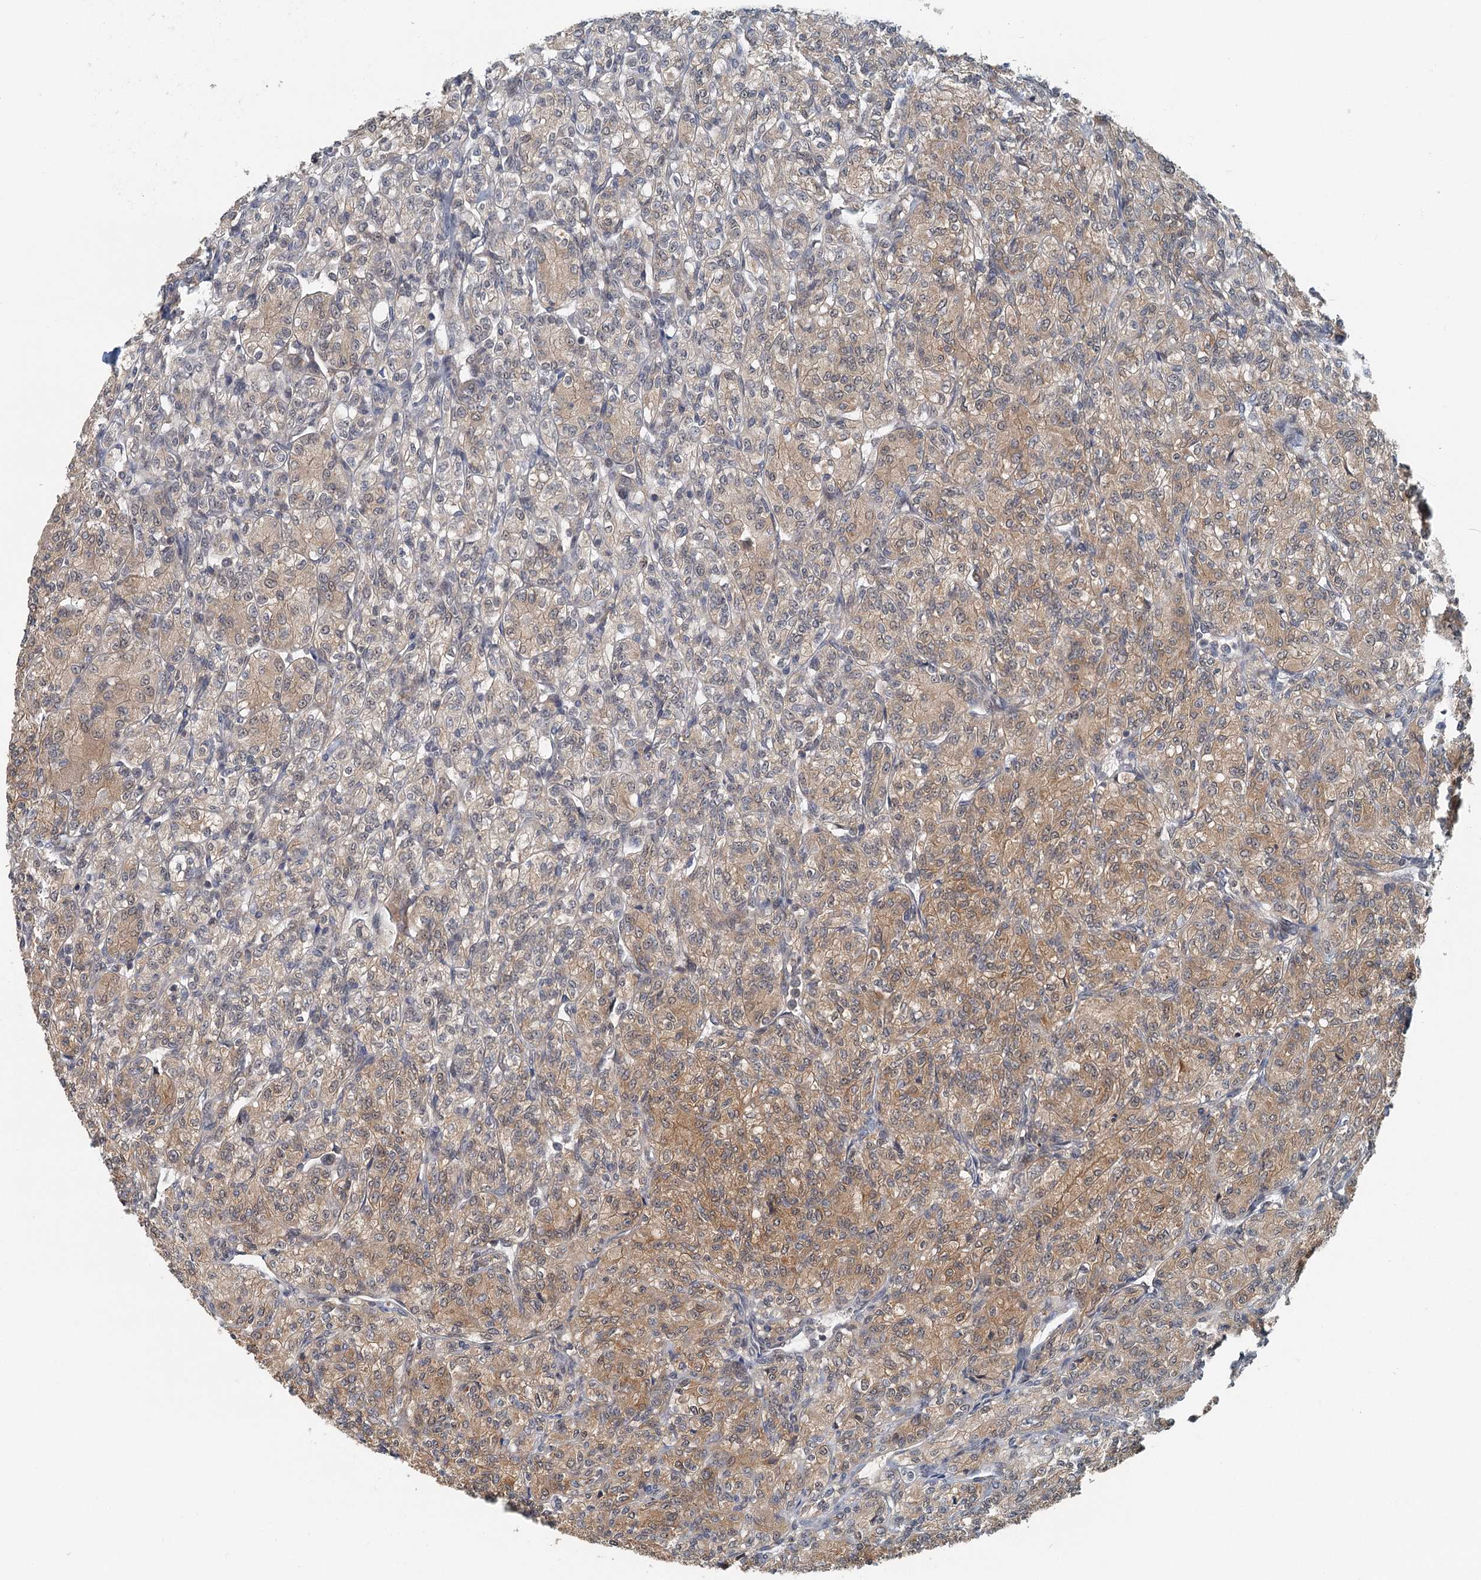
{"staining": {"intensity": "moderate", "quantity": "25%-75%", "location": "cytoplasmic/membranous"}, "tissue": "renal cancer", "cell_type": "Tumor cells", "image_type": "cancer", "snomed": [{"axis": "morphology", "description": "Adenocarcinoma, NOS"}, {"axis": "topography", "description": "Kidney"}], "caption": "Immunohistochemistry (IHC) staining of renal adenocarcinoma, which exhibits medium levels of moderate cytoplasmic/membranous positivity in about 25%-75% of tumor cells indicating moderate cytoplasmic/membranous protein expression. The staining was performed using DAB (3,3'-diaminobenzidine) (brown) for protein detection and nuclei were counterstained in hematoxylin (blue).", "gene": "TAS2R42", "patient": {"sex": "male", "age": 77}}